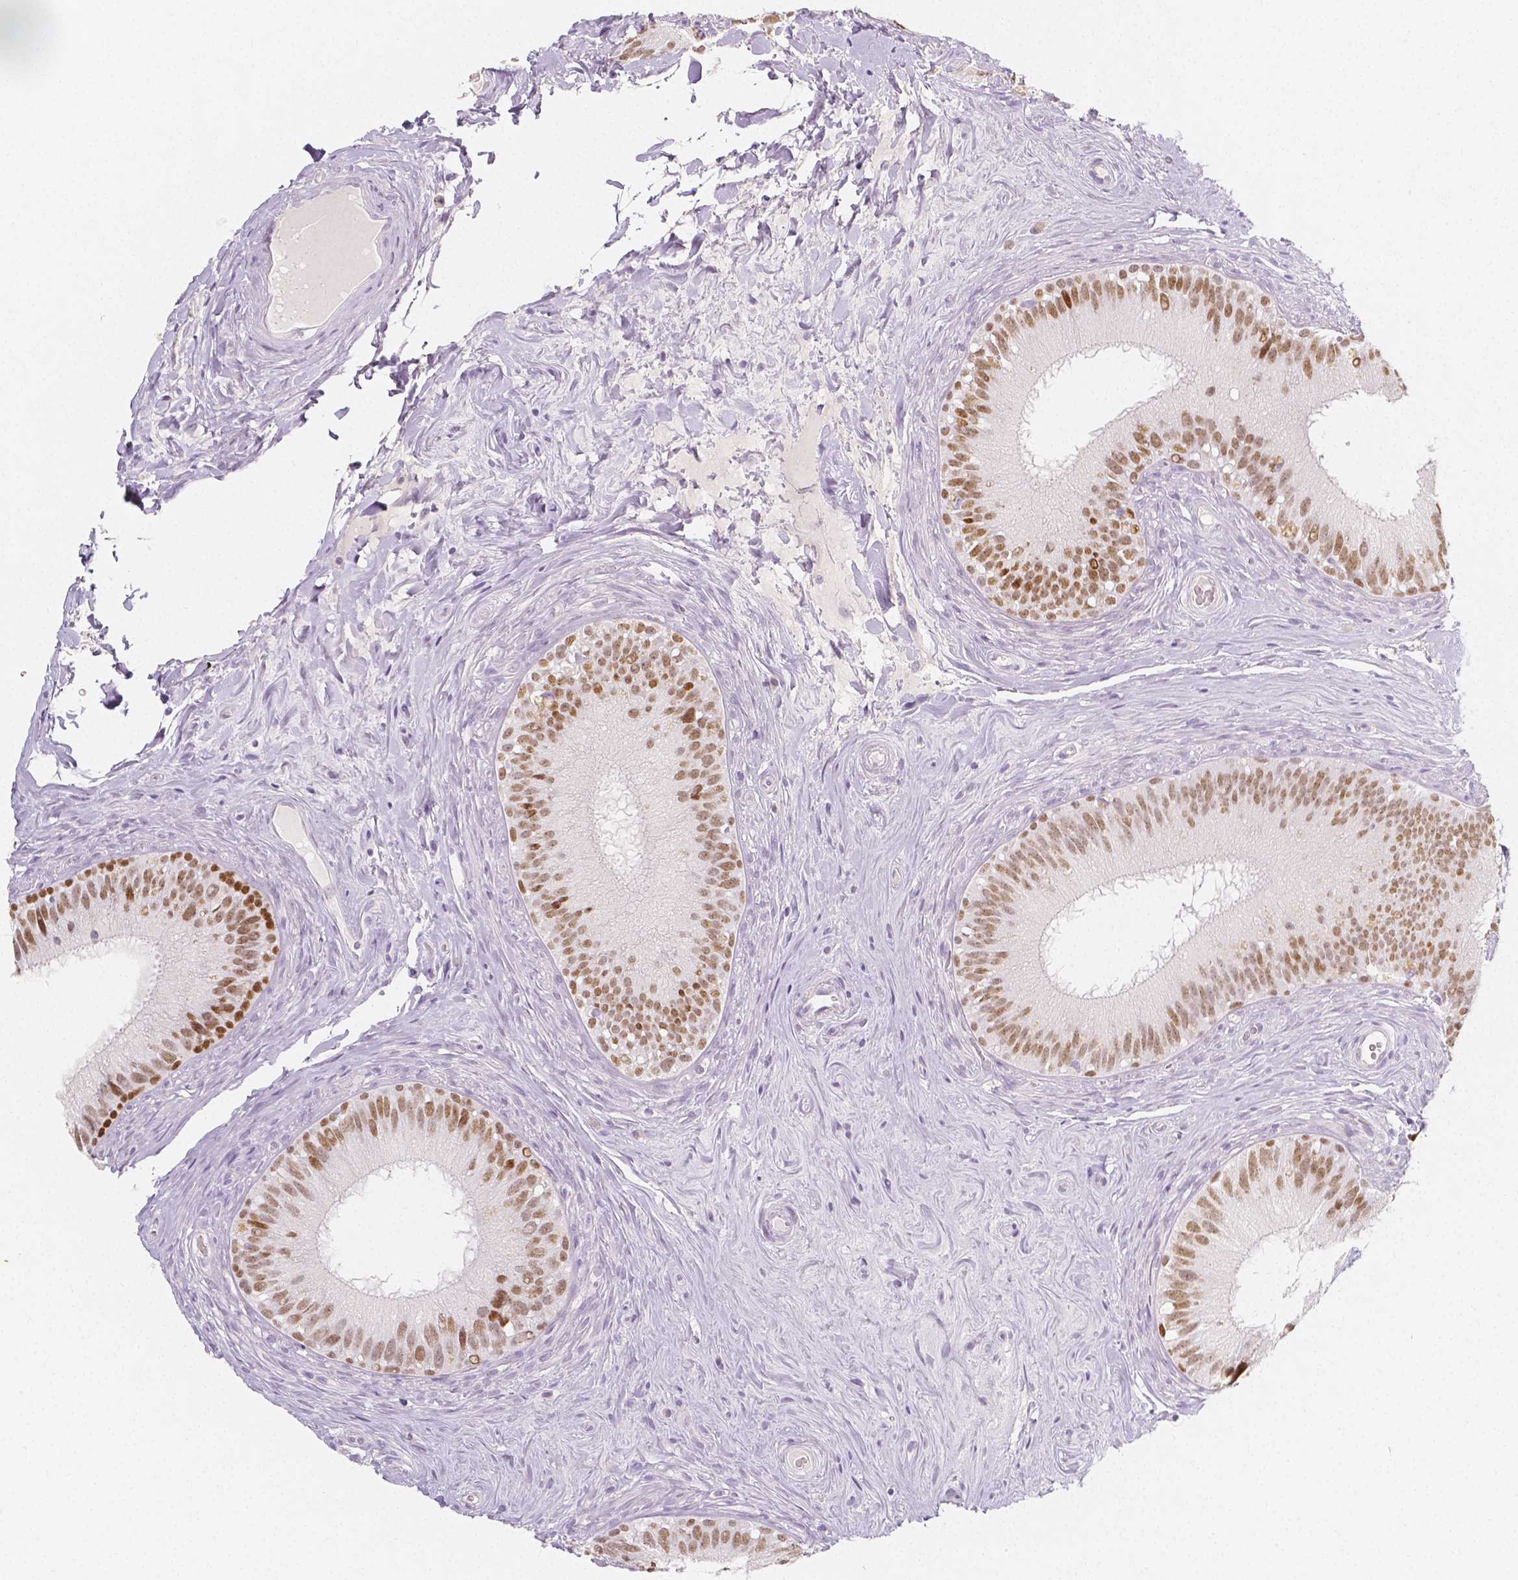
{"staining": {"intensity": "moderate", "quantity": ">75%", "location": "nuclear"}, "tissue": "epididymis", "cell_type": "Glandular cells", "image_type": "normal", "snomed": [{"axis": "morphology", "description": "Normal tissue, NOS"}, {"axis": "topography", "description": "Epididymis"}], "caption": "Brown immunohistochemical staining in normal epididymis reveals moderate nuclear positivity in about >75% of glandular cells.", "gene": "HNF1B", "patient": {"sex": "male", "age": 59}}